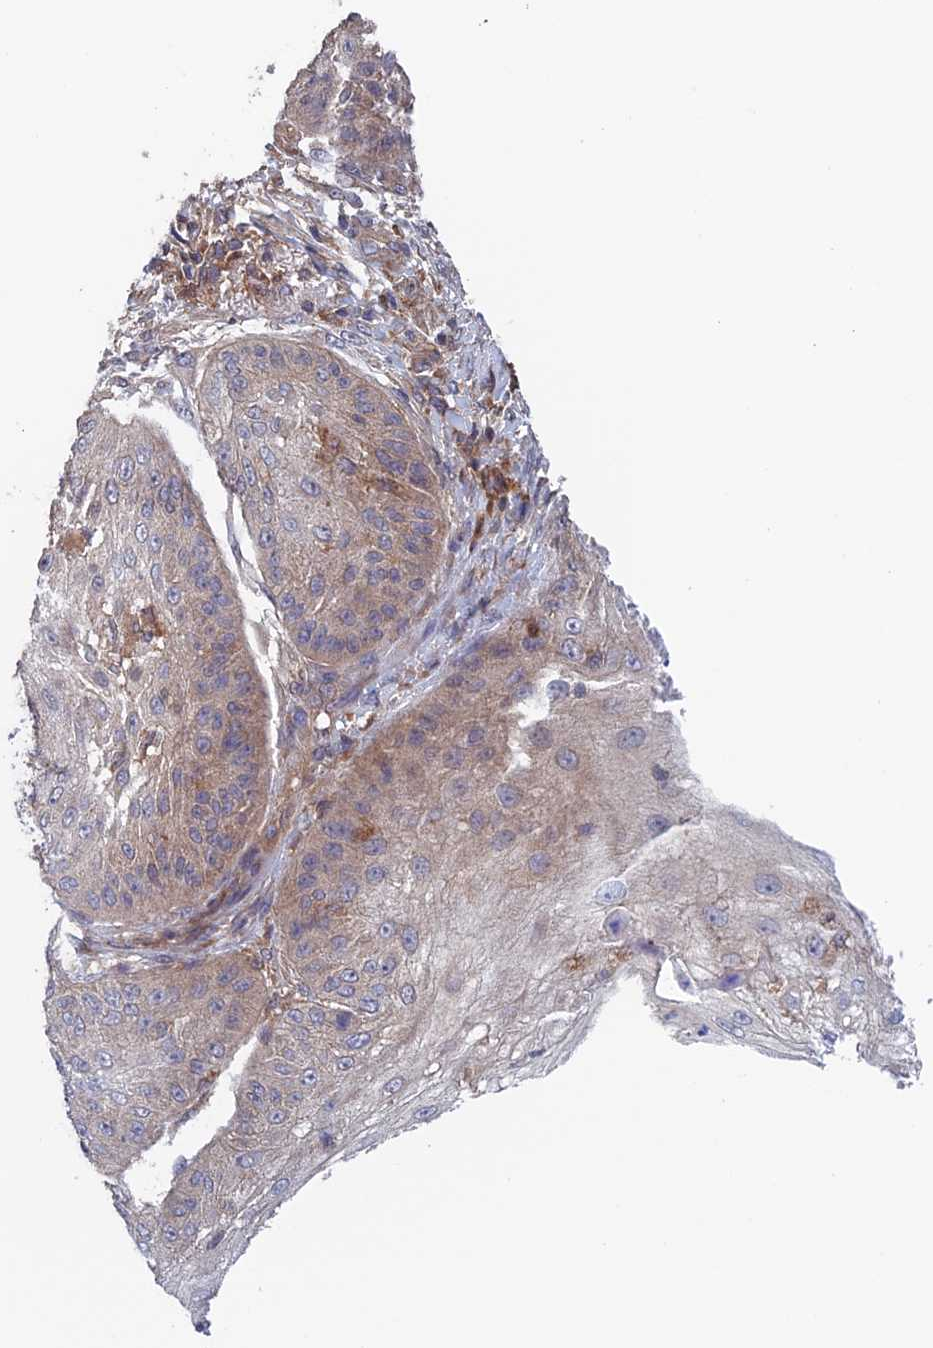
{"staining": {"intensity": "weak", "quantity": "<25%", "location": "cytoplasmic/membranous"}, "tissue": "skin cancer", "cell_type": "Tumor cells", "image_type": "cancer", "snomed": [{"axis": "morphology", "description": "Squamous cell carcinoma, NOS"}, {"axis": "topography", "description": "Skin"}], "caption": "The histopathology image reveals no staining of tumor cells in squamous cell carcinoma (skin).", "gene": "NUDT16L1", "patient": {"sex": "male", "age": 70}}